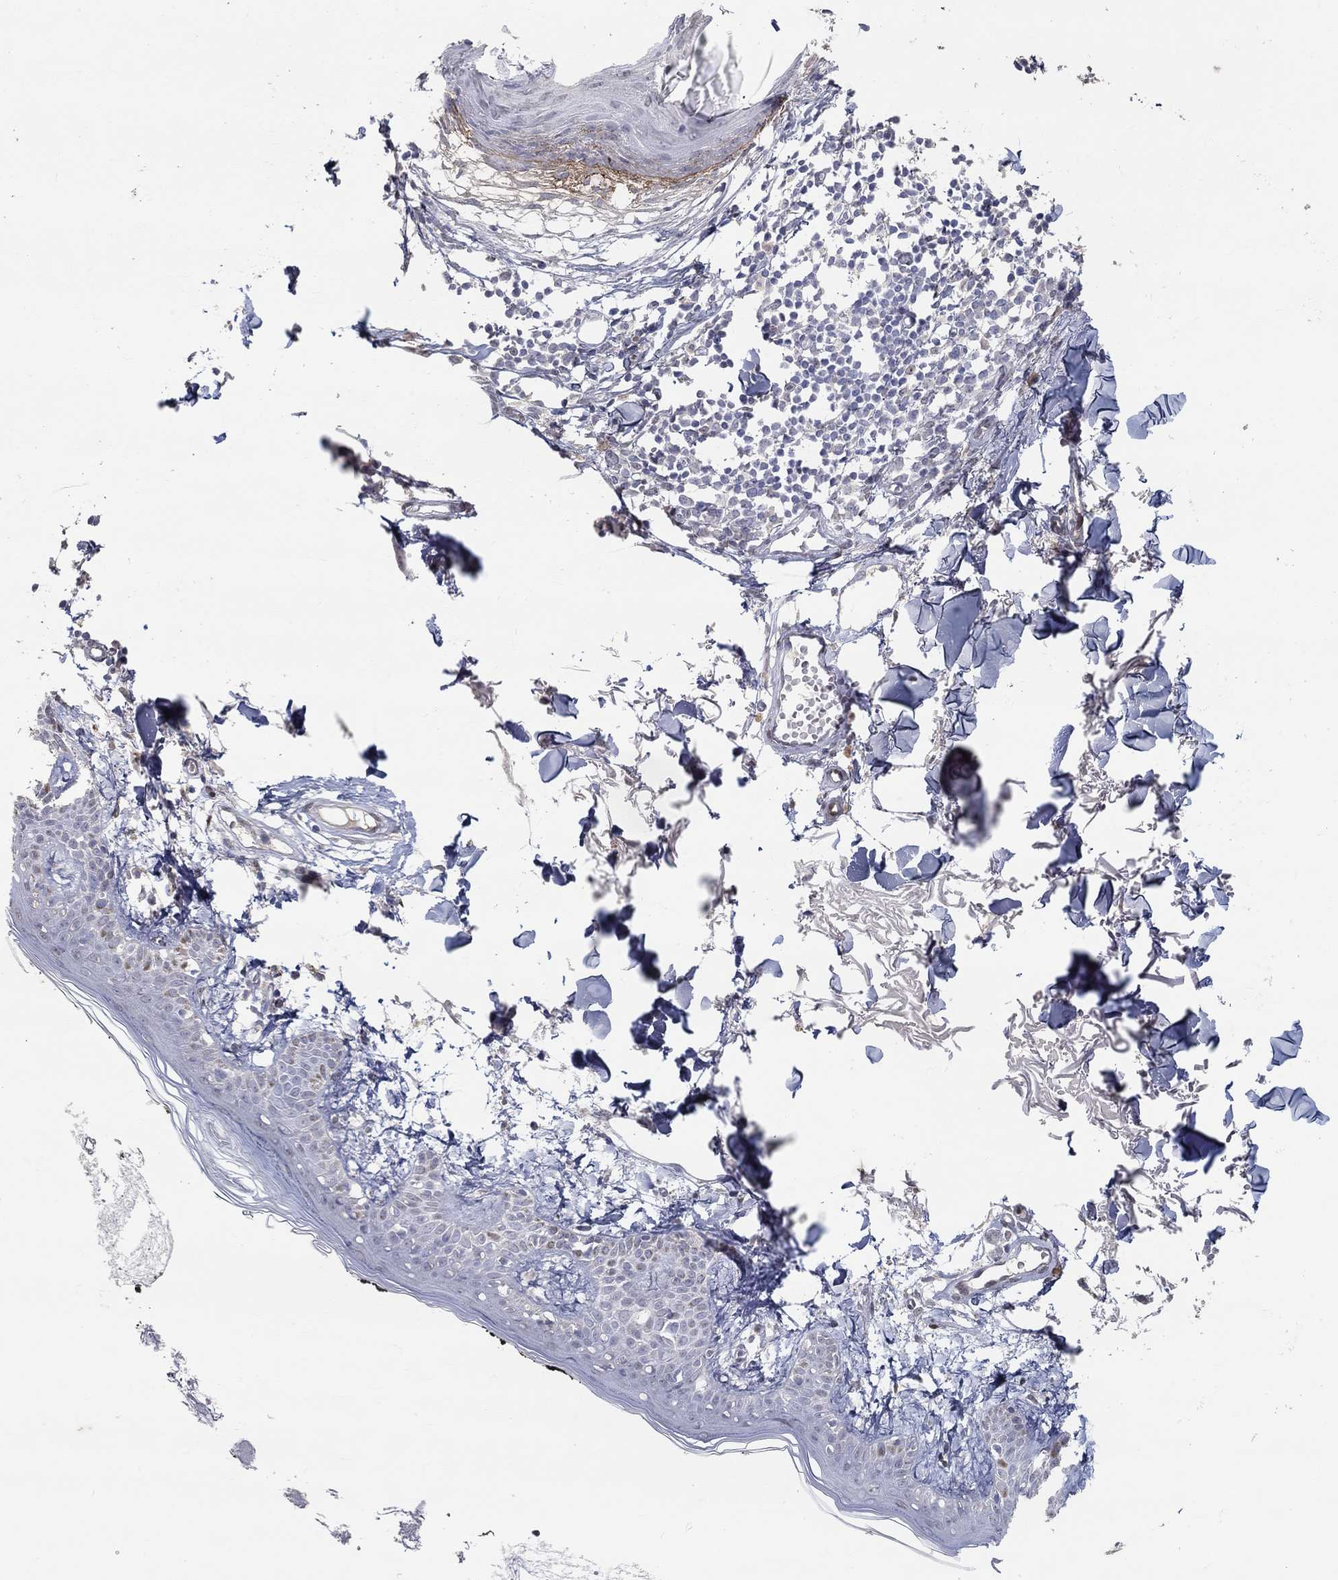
{"staining": {"intensity": "negative", "quantity": "none", "location": "none"}, "tissue": "skin", "cell_type": "Fibroblasts", "image_type": "normal", "snomed": [{"axis": "morphology", "description": "Normal tissue, NOS"}, {"axis": "topography", "description": "Skin"}], "caption": "A high-resolution histopathology image shows immunohistochemistry (IHC) staining of normal skin, which displays no significant expression in fibroblasts. (Immunohistochemistry, brightfield microscopy, high magnification).", "gene": "FGF2", "patient": {"sex": "male", "age": 76}}